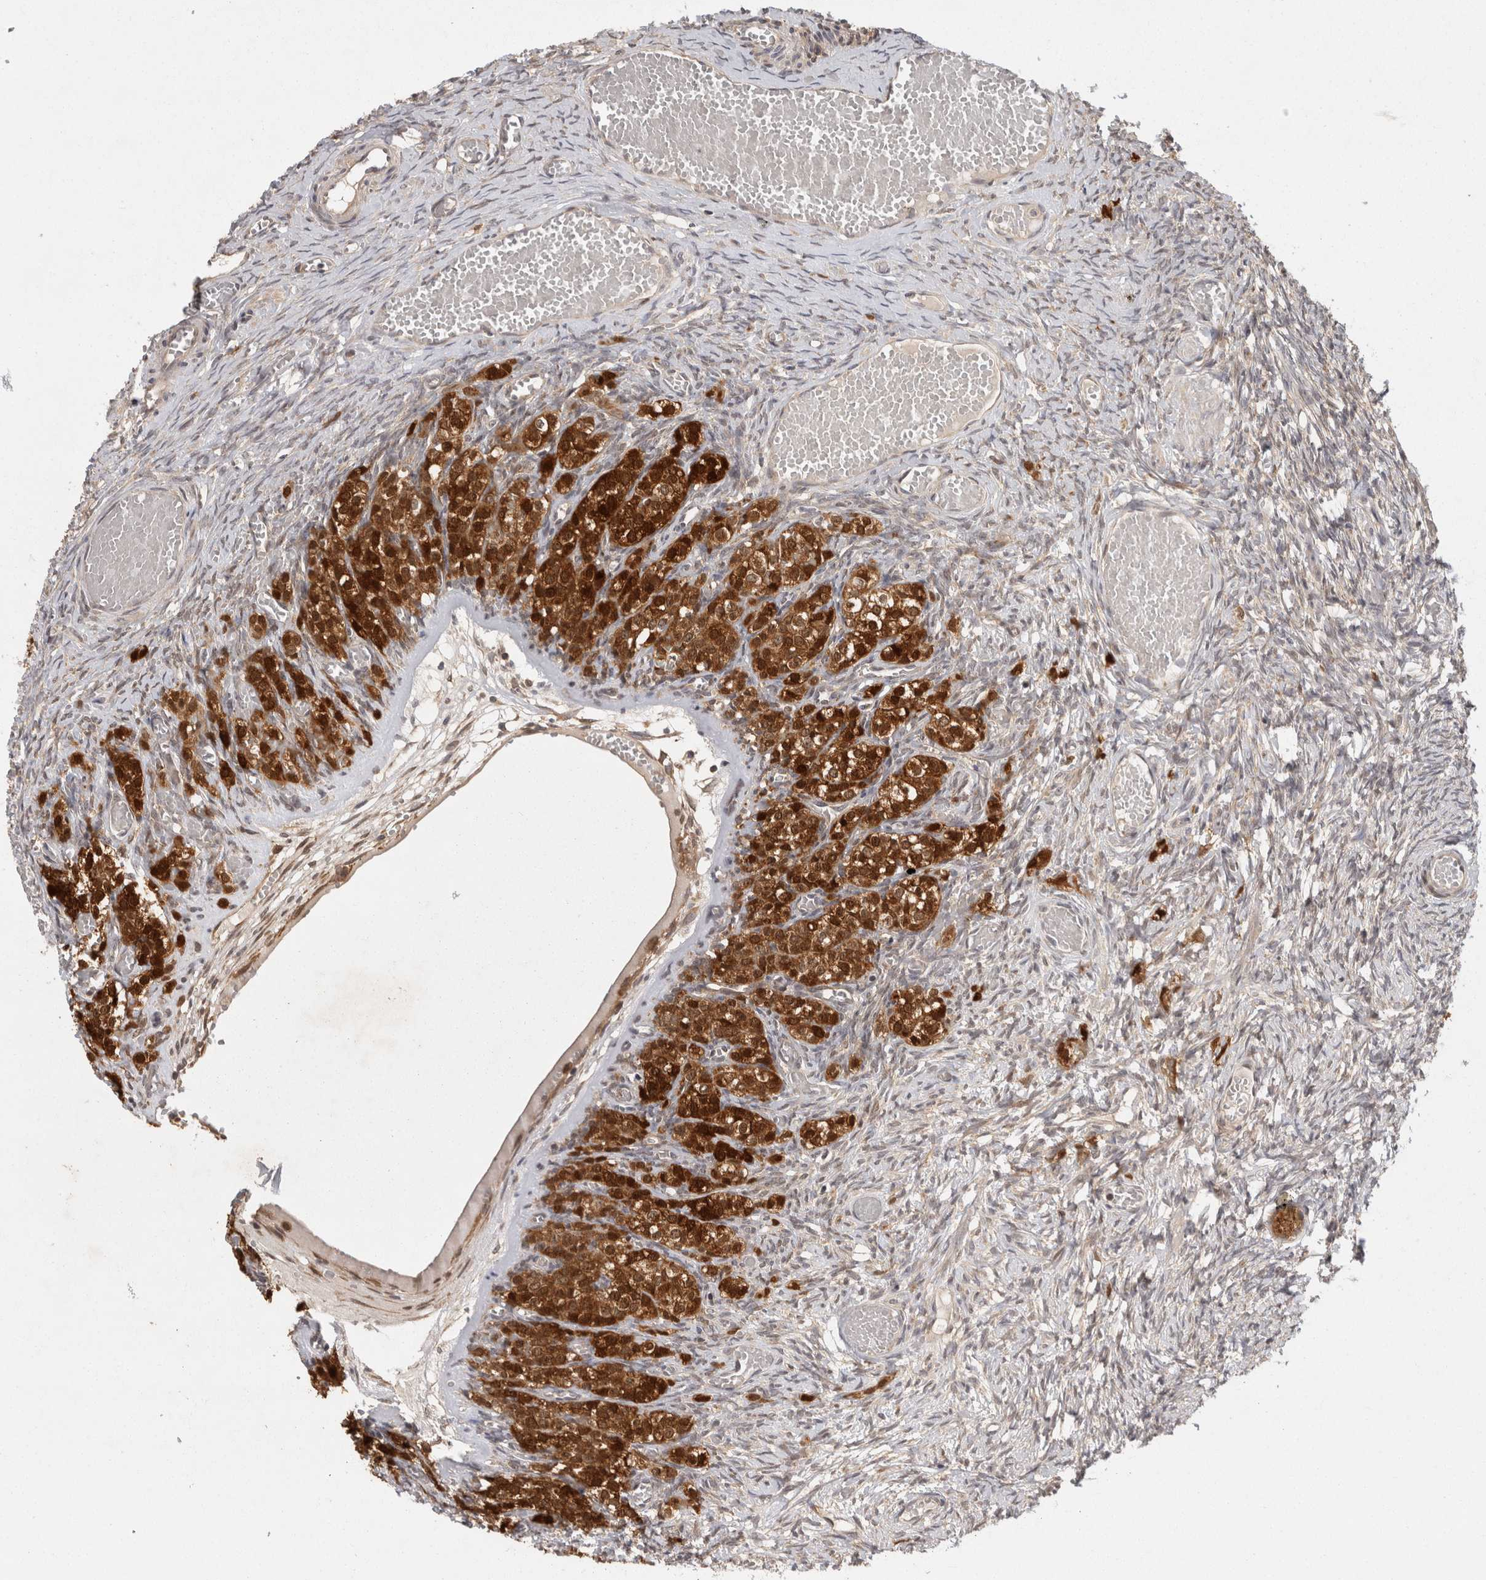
{"staining": {"intensity": "strong", "quantity": ">75%", "location": "cytoplasmic/membranous"}, "tissue": "ovary", "cell_type": "Follicle cells", "image_type": "normal", "snomed": [{"axis": "morphology", "description": "Adenocarcinoma, NOS"}, {"axis": "topography", "description": "Endometrium"}], "caption": "Ovary stained with IHC reveals strong cytoplasmic/membranous positivity in about >75% of follicle cells.", "gene": "ACAT2", "patient": {"sex": "female", "age": 32}}